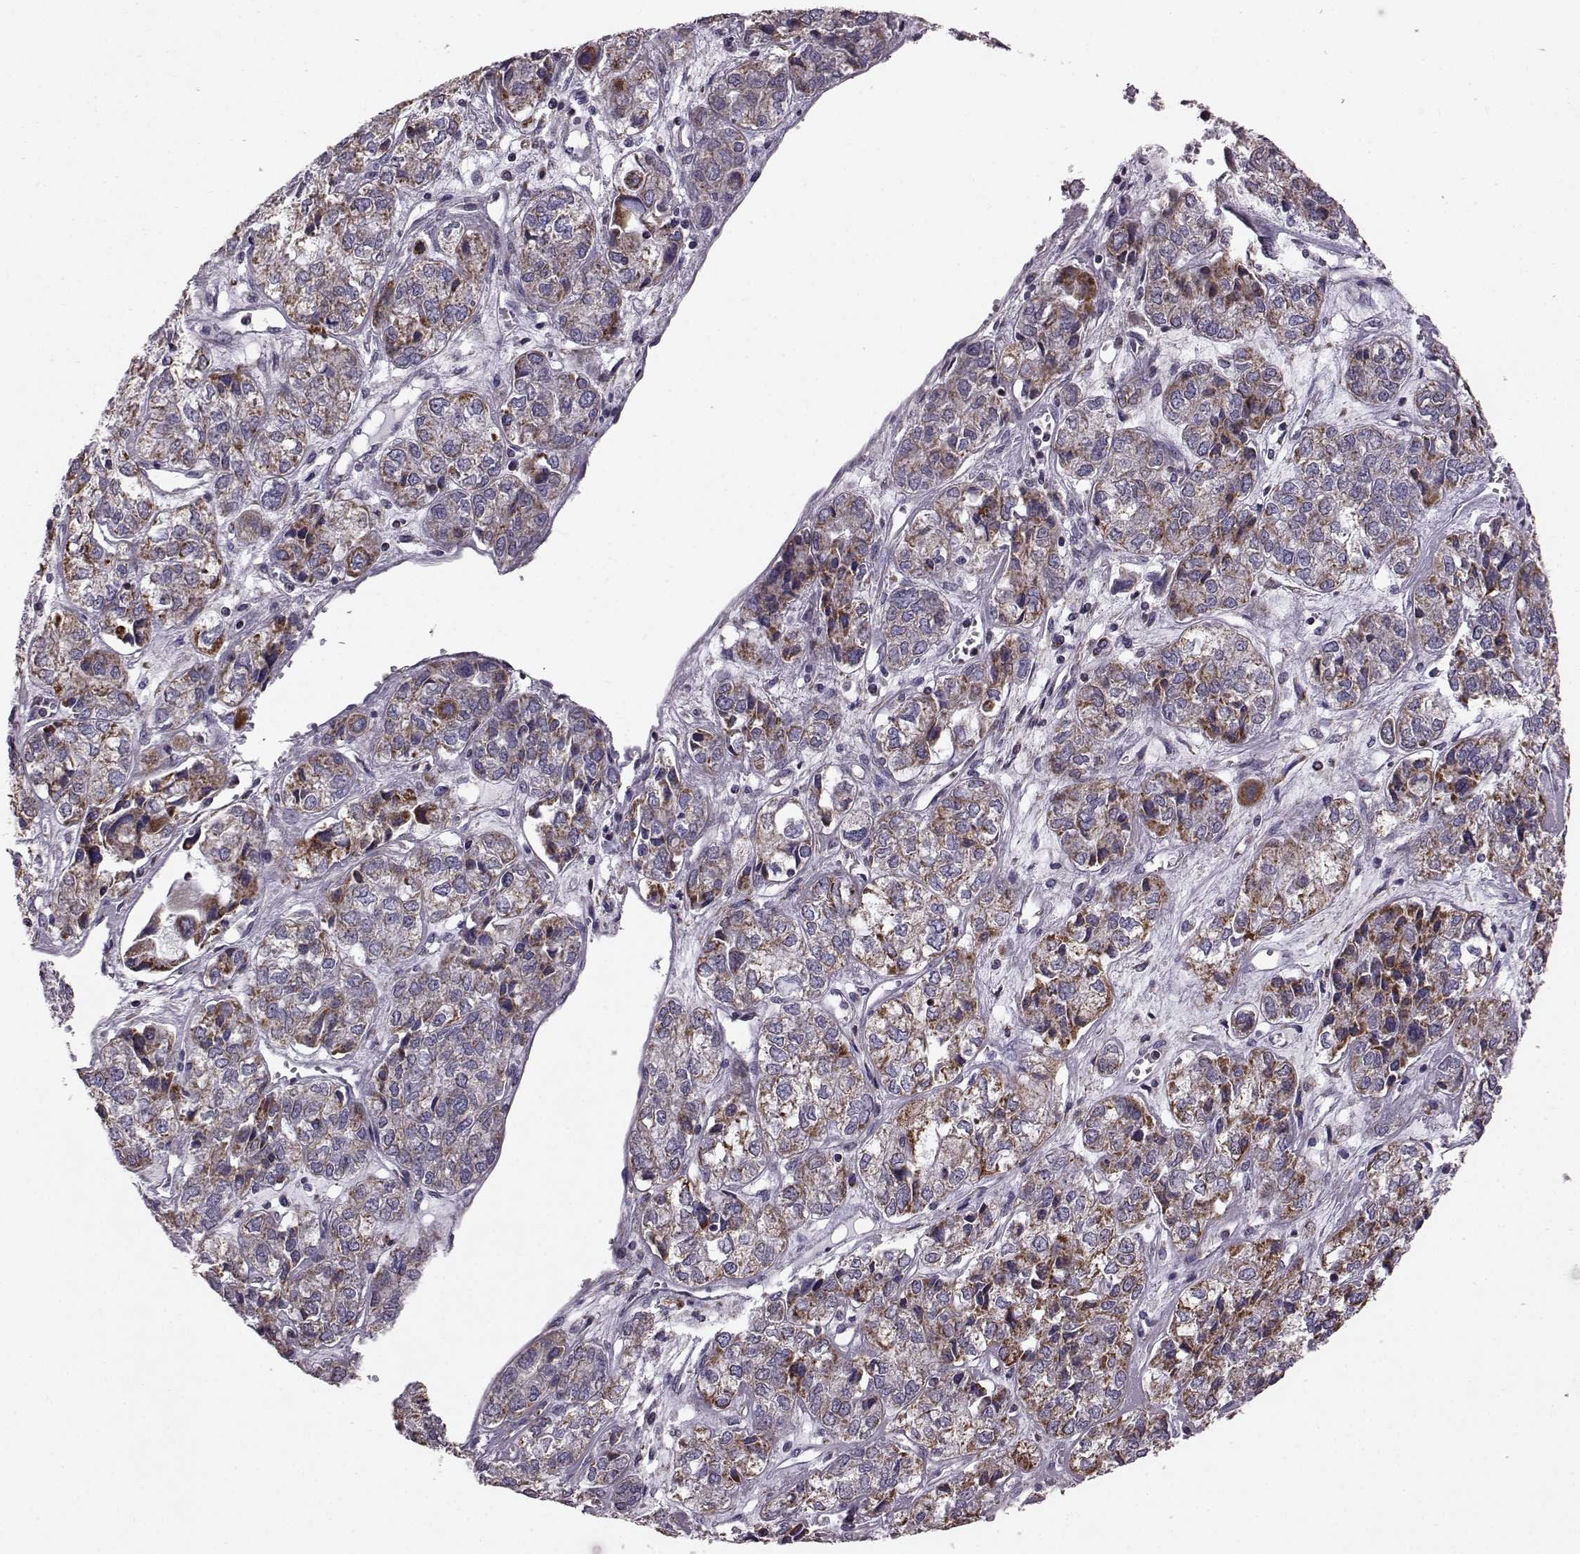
{"staining": {"intensity": "strong", "quantity": ">75%", "location": "cytoplasmic/membranous"}, "tissue": "ovarian cancer", "cell_type": "Tumor cells", "image_type": "cancer", "snomed": [{"axis": "morphology", "description": "Carcinoma, endometroid"}, {"axis": "topography", "description": "Ovary"}], "caption": "Ovarian endometroid carcinoma stained for a protein demonstrates strong cytoplasmic/membranous positivity in tumor cells. The protein is stained brown, and the nuclei are stained in blue (DAB (3,3'-diaminobenzidine) IHC with brightfield microscopy, high magnification).", "gene": "ATP5MF", "patient": {"sex": "female", "age": 64}}